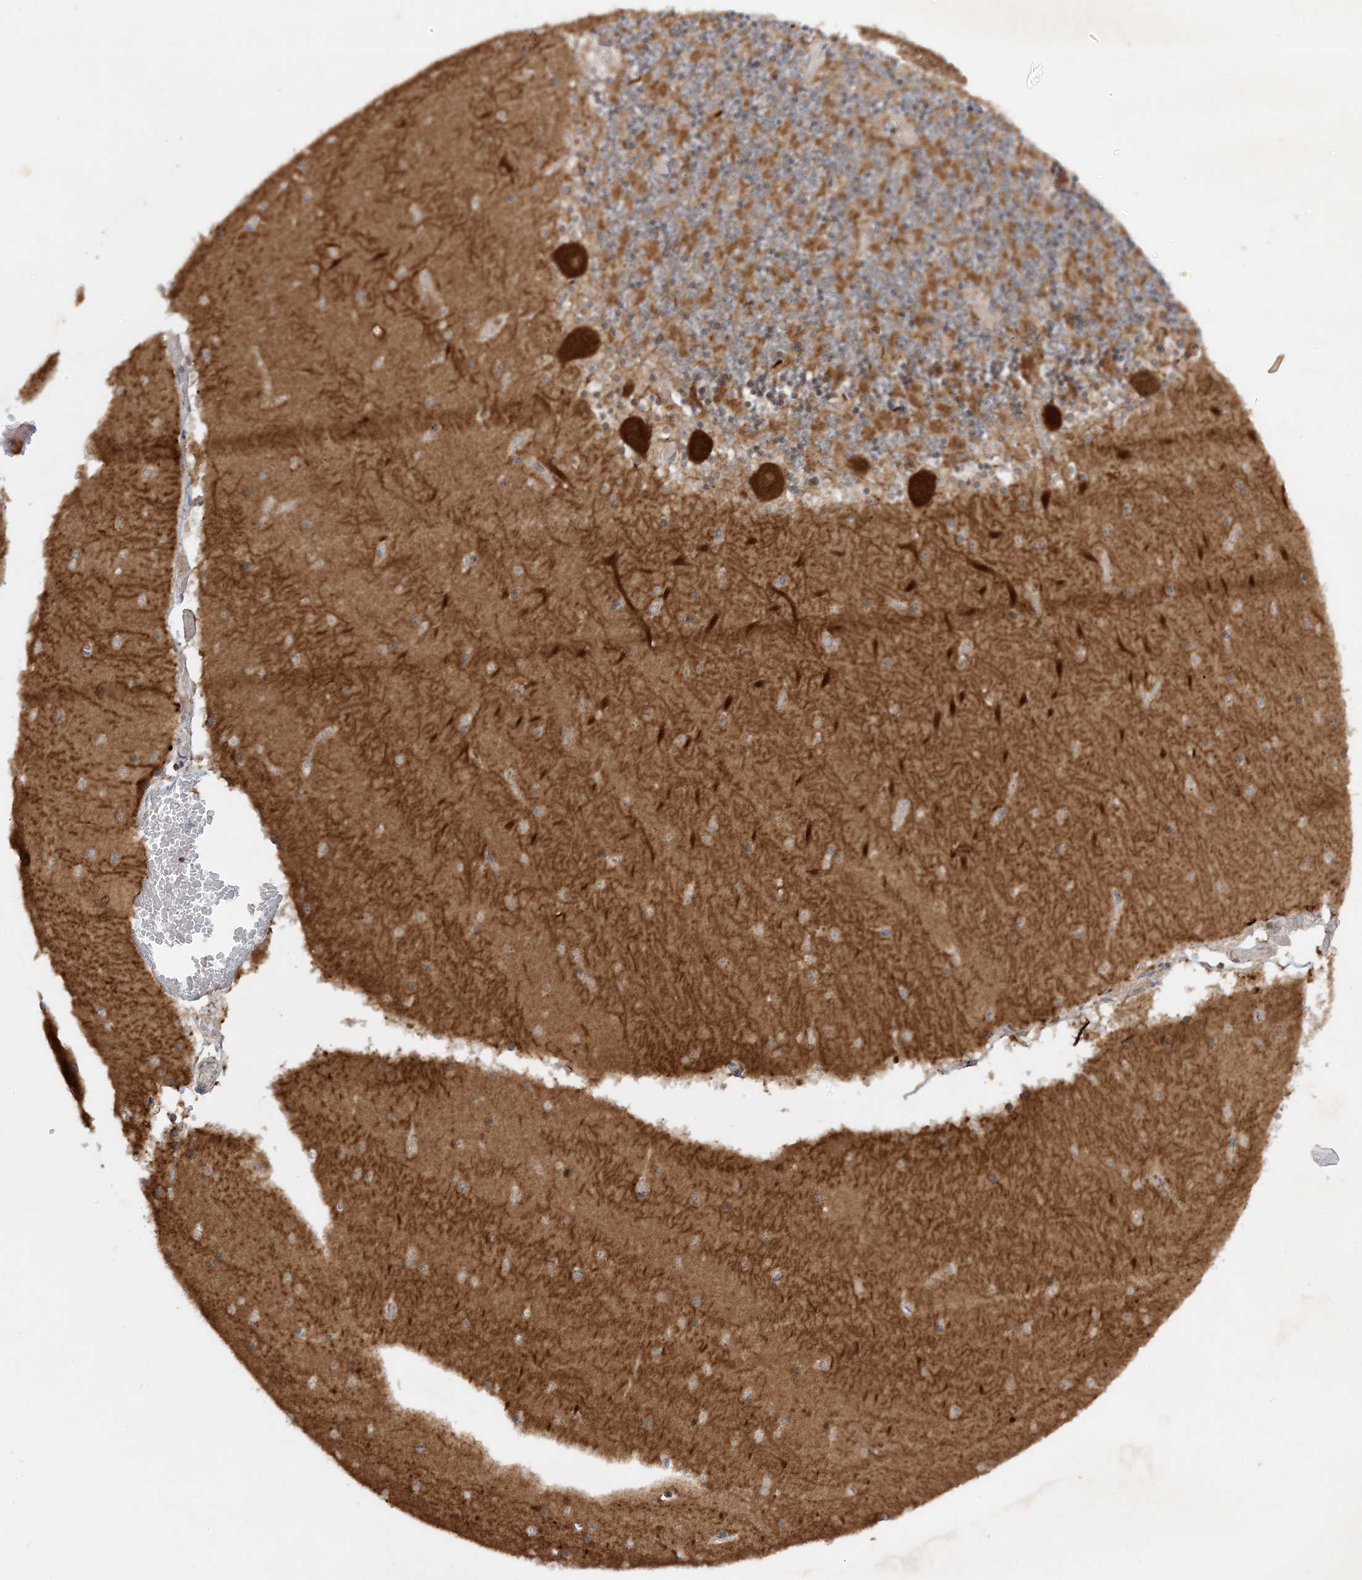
{"staining": {"intensity": "moderate", "quantity": ">75%", "location": "cytoplasmic/membranous"}, "tissue": "cerebellum", "cell_type": "Cells in granular layer", "image_type": "normal", "snomed": [{"axis": "morphology", "description": "Normal tissue, NOS"}, {"axis": "topography", "description": "Cerebellum"}], "caption": "Moderate cytoplasmic/membranous protein staining is present in about >75% of cells in granular layer in cerebellum.", "gene": "NDUFAF3", "patient": {"sex": "female", "age": 28}}